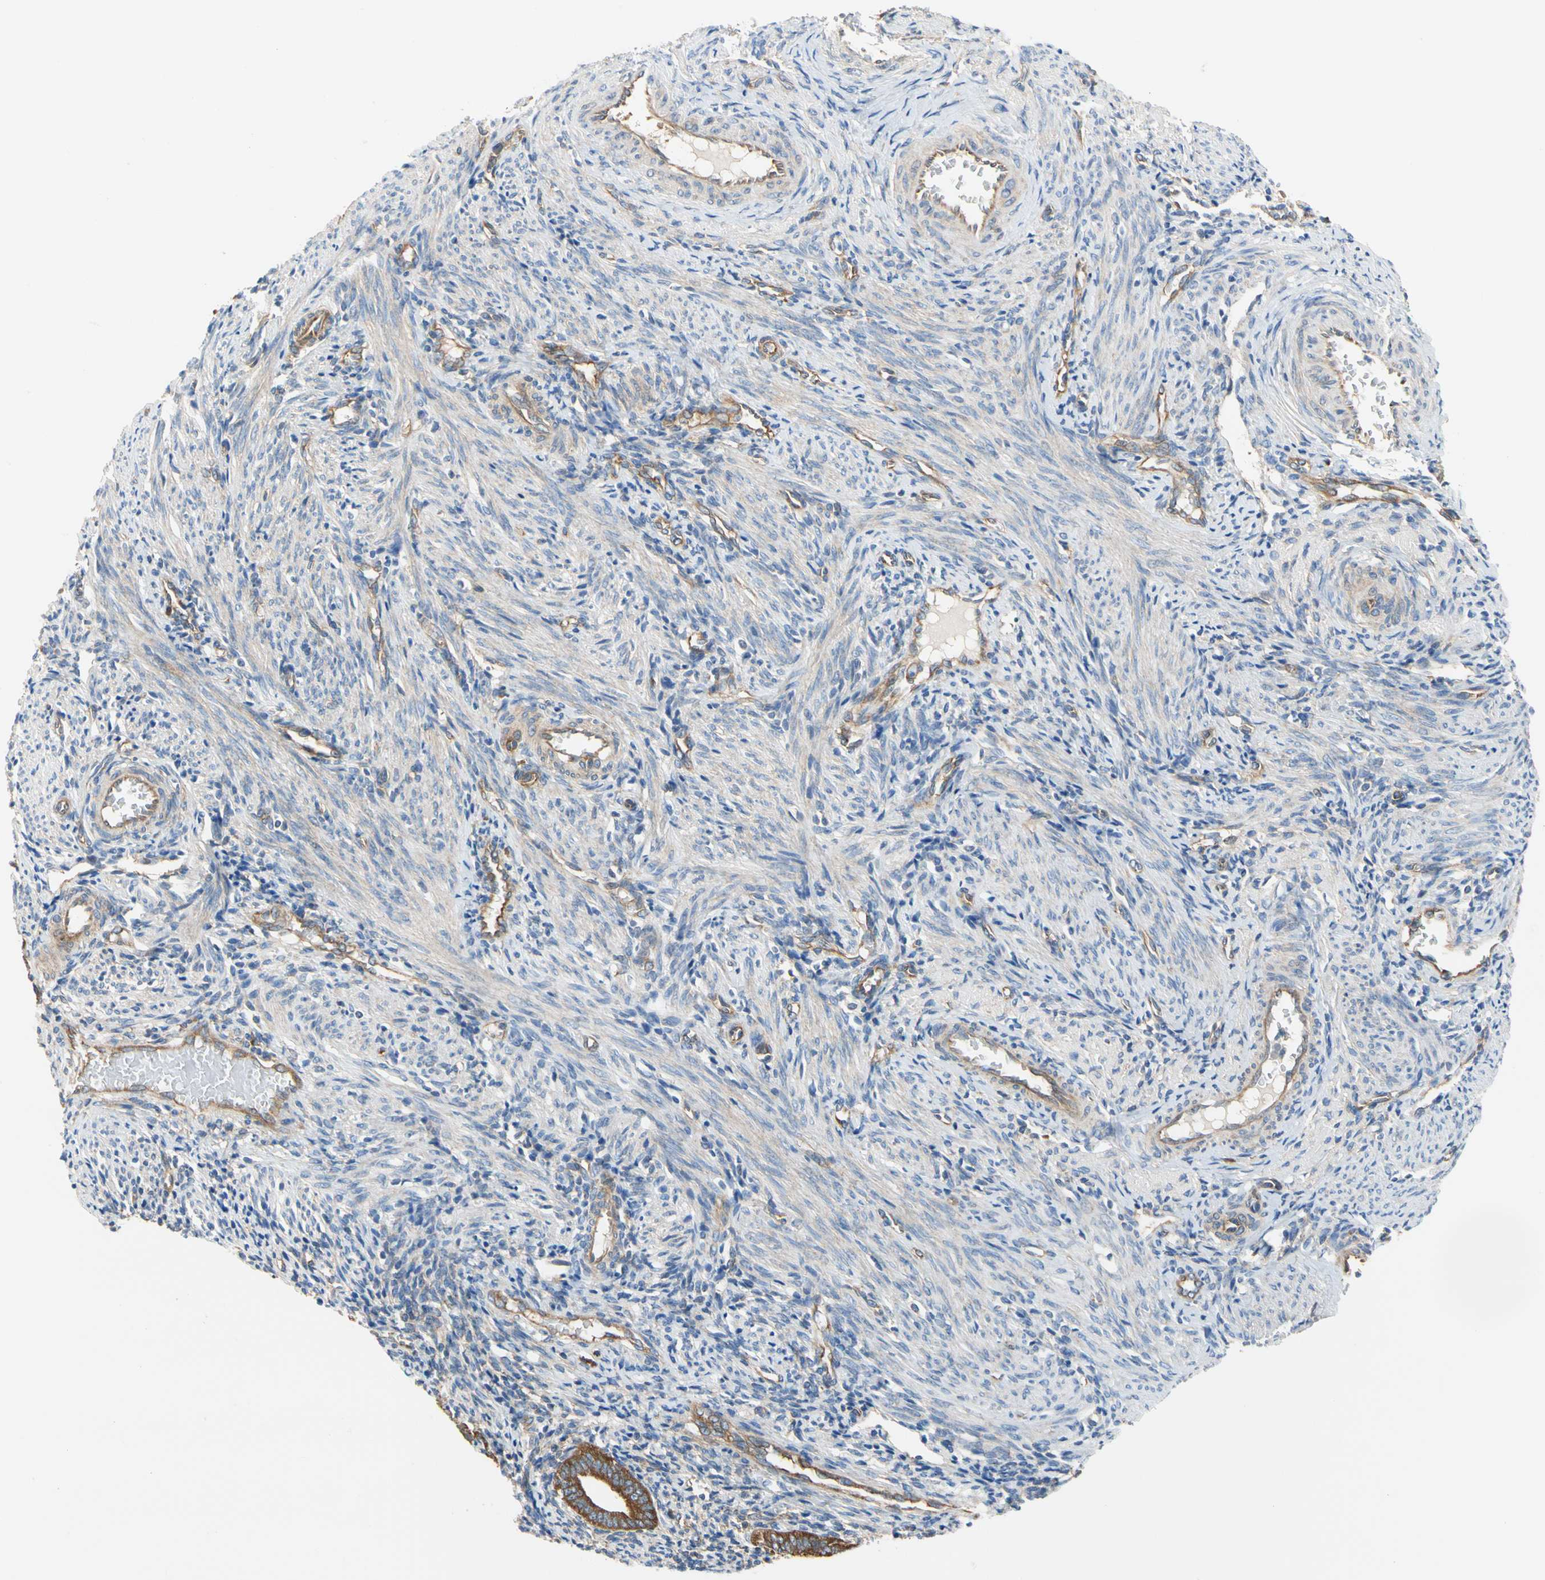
{"staining": {"intensity": "weak", "quantity": "25%-75%", "location": "cytoplasmic/membranous"}, "tissue": "endometrium", "cell_type": "Cells in endometrial stroma", "image_type": "normal", "snomed": [{"axis": "morphology", "description": "Normal tissue, NOS"}, {"axis": "topography", "description": "Uterus"}, {"axis": "topography", "description": "Endometrium"}], "caption": "This image displays immunohistochemistry (IHC) staining of normal human endometrium, with low weak cytoplasmic/membranous positivity in about 25%-75% of cells in endometrial stroma.", "gene": "GPHN", "patient": {"sex": "female", "age": 33}}